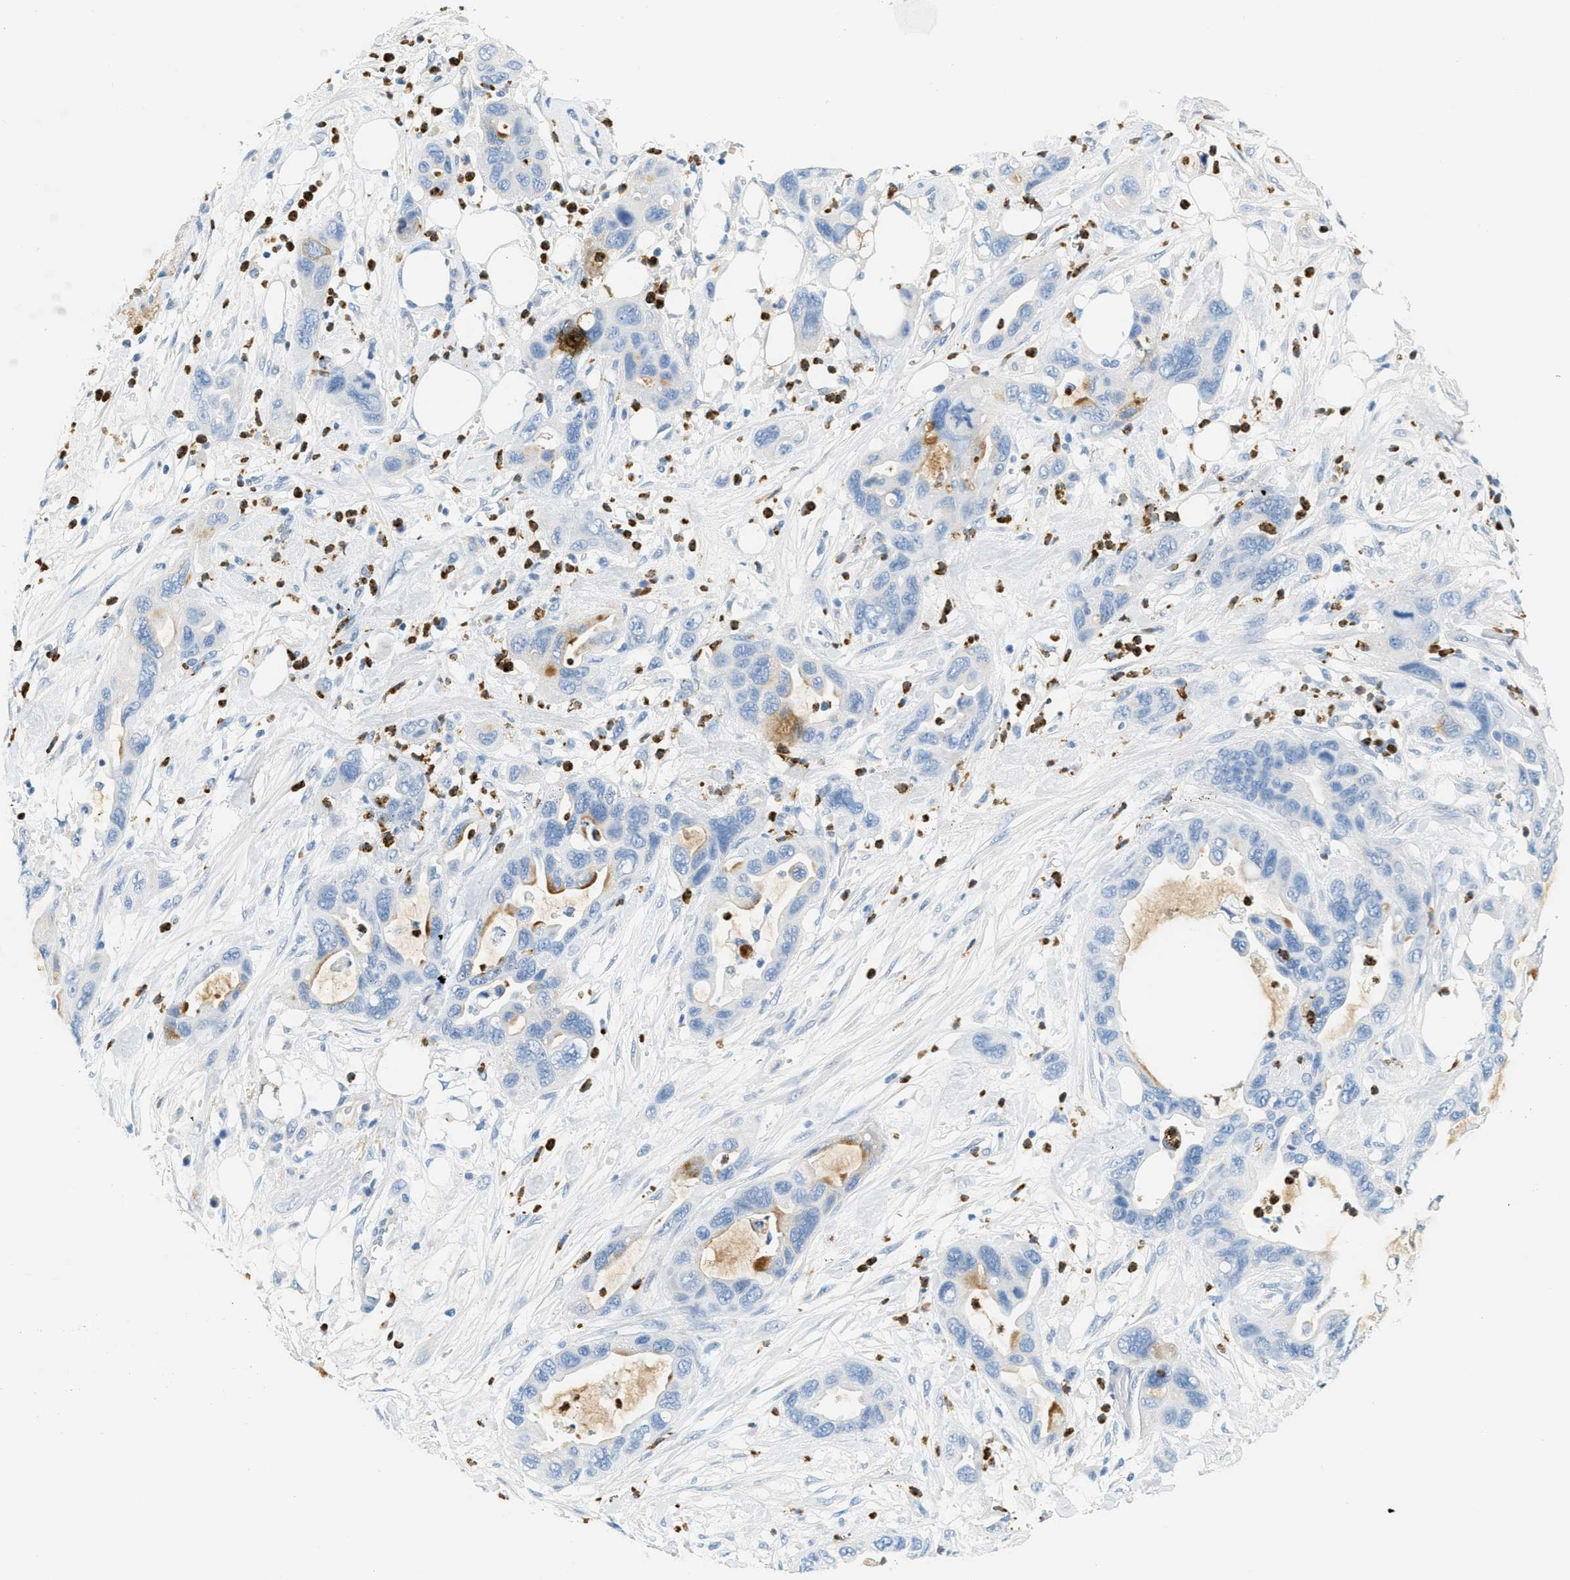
{"staining": {"intensity": "negative", "quantity": "none", "location": "none"}, "tissue": "pancreatic cancer", "cell_type": "Tumor cells", "image_type": "cancer", "snomed": [{"axis": "morphology", "description": "Adenocarcinoma, NOS"}, {"axis": "topography", "description": "Pancreas"}], "caption": "IHC of human pancreatic cancer (adenocarcinoma) demonstrates no staining in tumor cells.", "gene": "LCN2", "patient": {"sex": "female", "age": 71}}